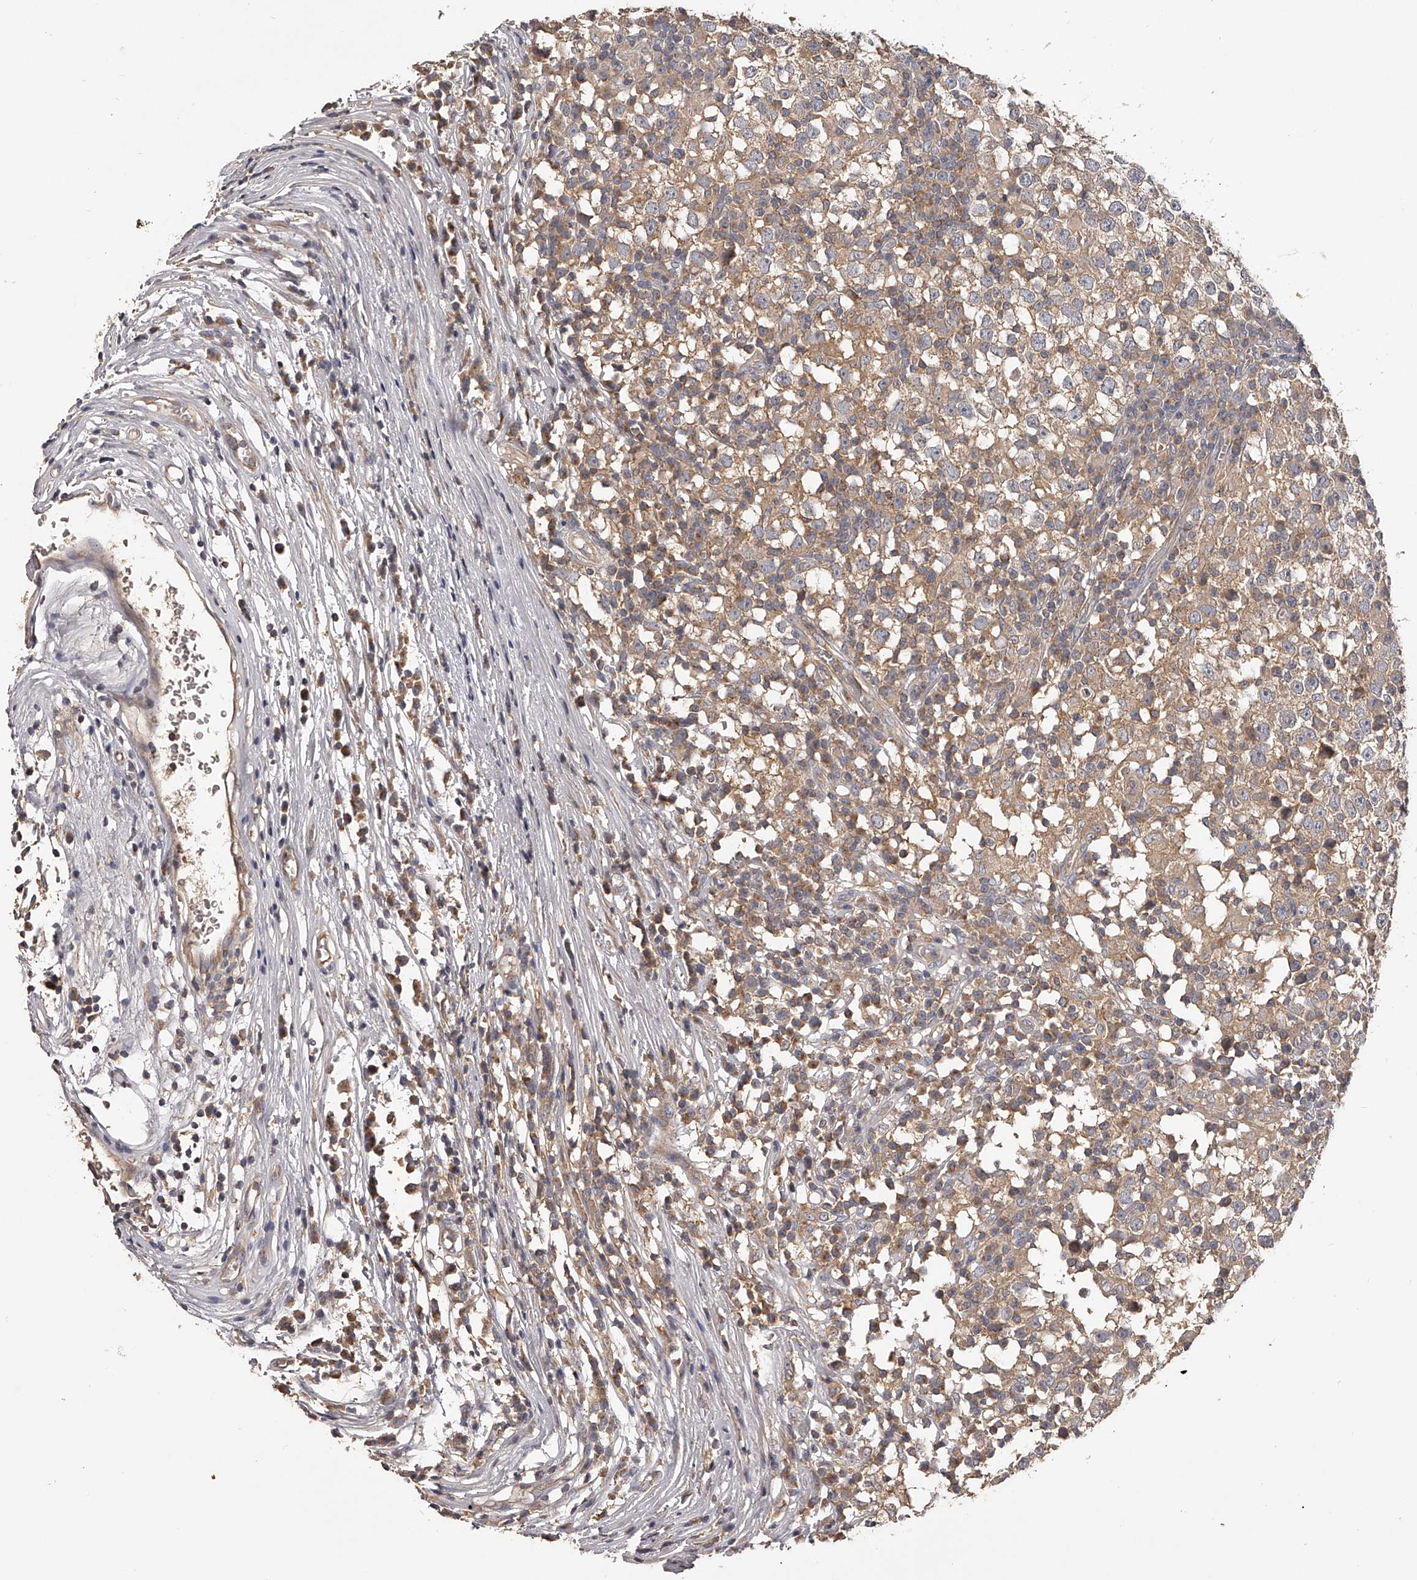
{"staining": {"intensity": "moderate", "quantity": ">75%", "location": "cytoplasmic/membranous"}, "tissue": "testis cancer", "cell_type": "Tumor cells", "image_type": "cancer", "snomed": [{"axis": "morphology", "description": "Seminoma, NOS"}, {"axis": "topography", "description": "Testis"}], "caption": "This is a histology image of immunohistochemistry staining of testis seminoma, which shows moderate expression in the cytoplasmic/membranous of tumor cells.", "gene": "TNN", "patient": {"sex": "male", "age": 65}}